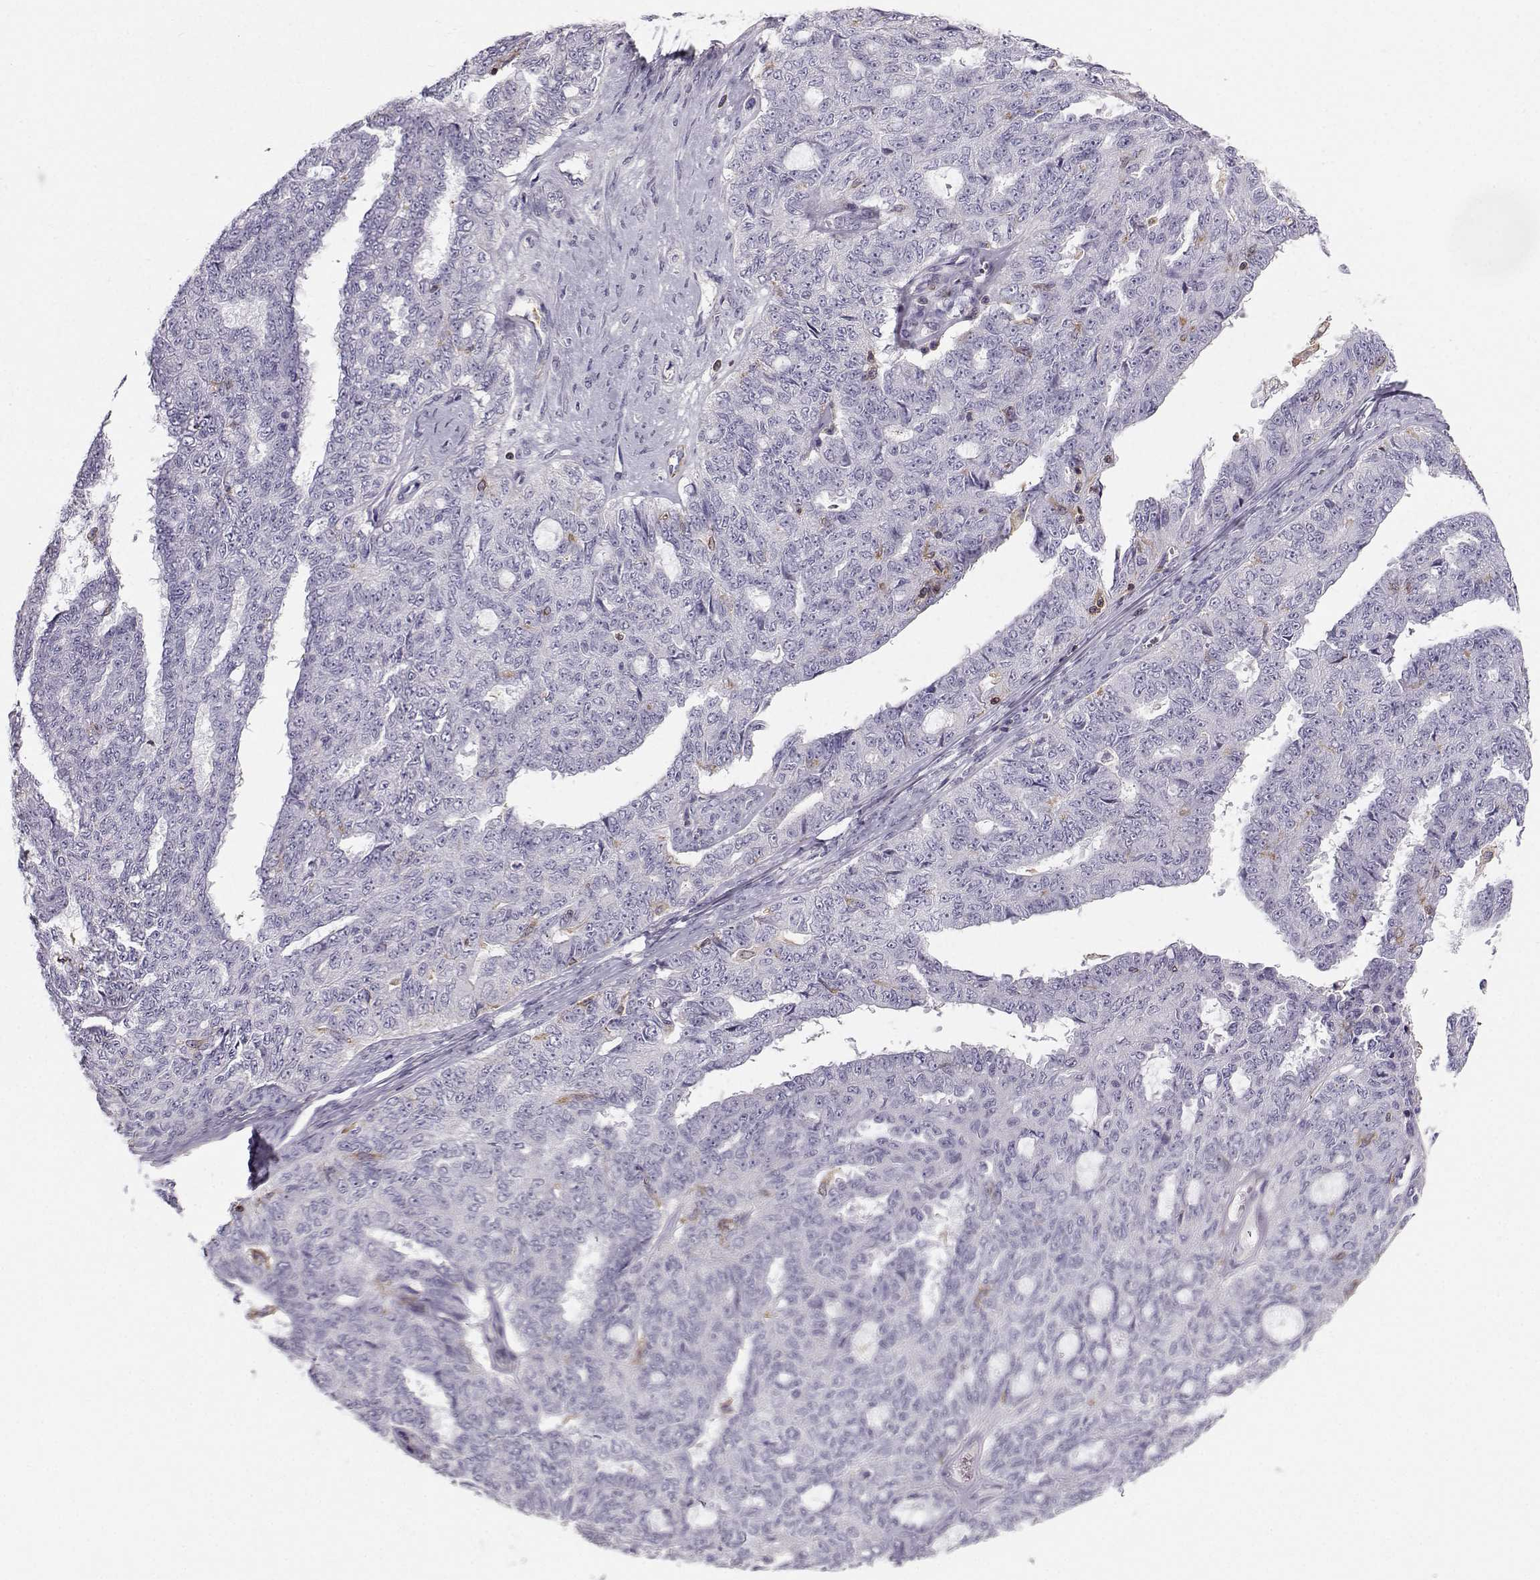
{"staining": {"intensity": "negative", "quantity": "none", "location": "none"}, "tissue": "ovarian cancer", "cell_type": "Tumor cells", "image_type": "cancer", "snomed": [{"axis": "morphology", "description": "Cystadenocarcinoma, serous, NOS"}, {"axis": "topography", "description": "Ovary"}], "caption": "Photomicrograph shows no protein staining in tumor cells of ovarian cancer (serous cystadenocarcinoma) tissue. Nuclei are stained in blue.", "gene": "ZBTB32", "patient": {"sex": "female", "age": 71}}